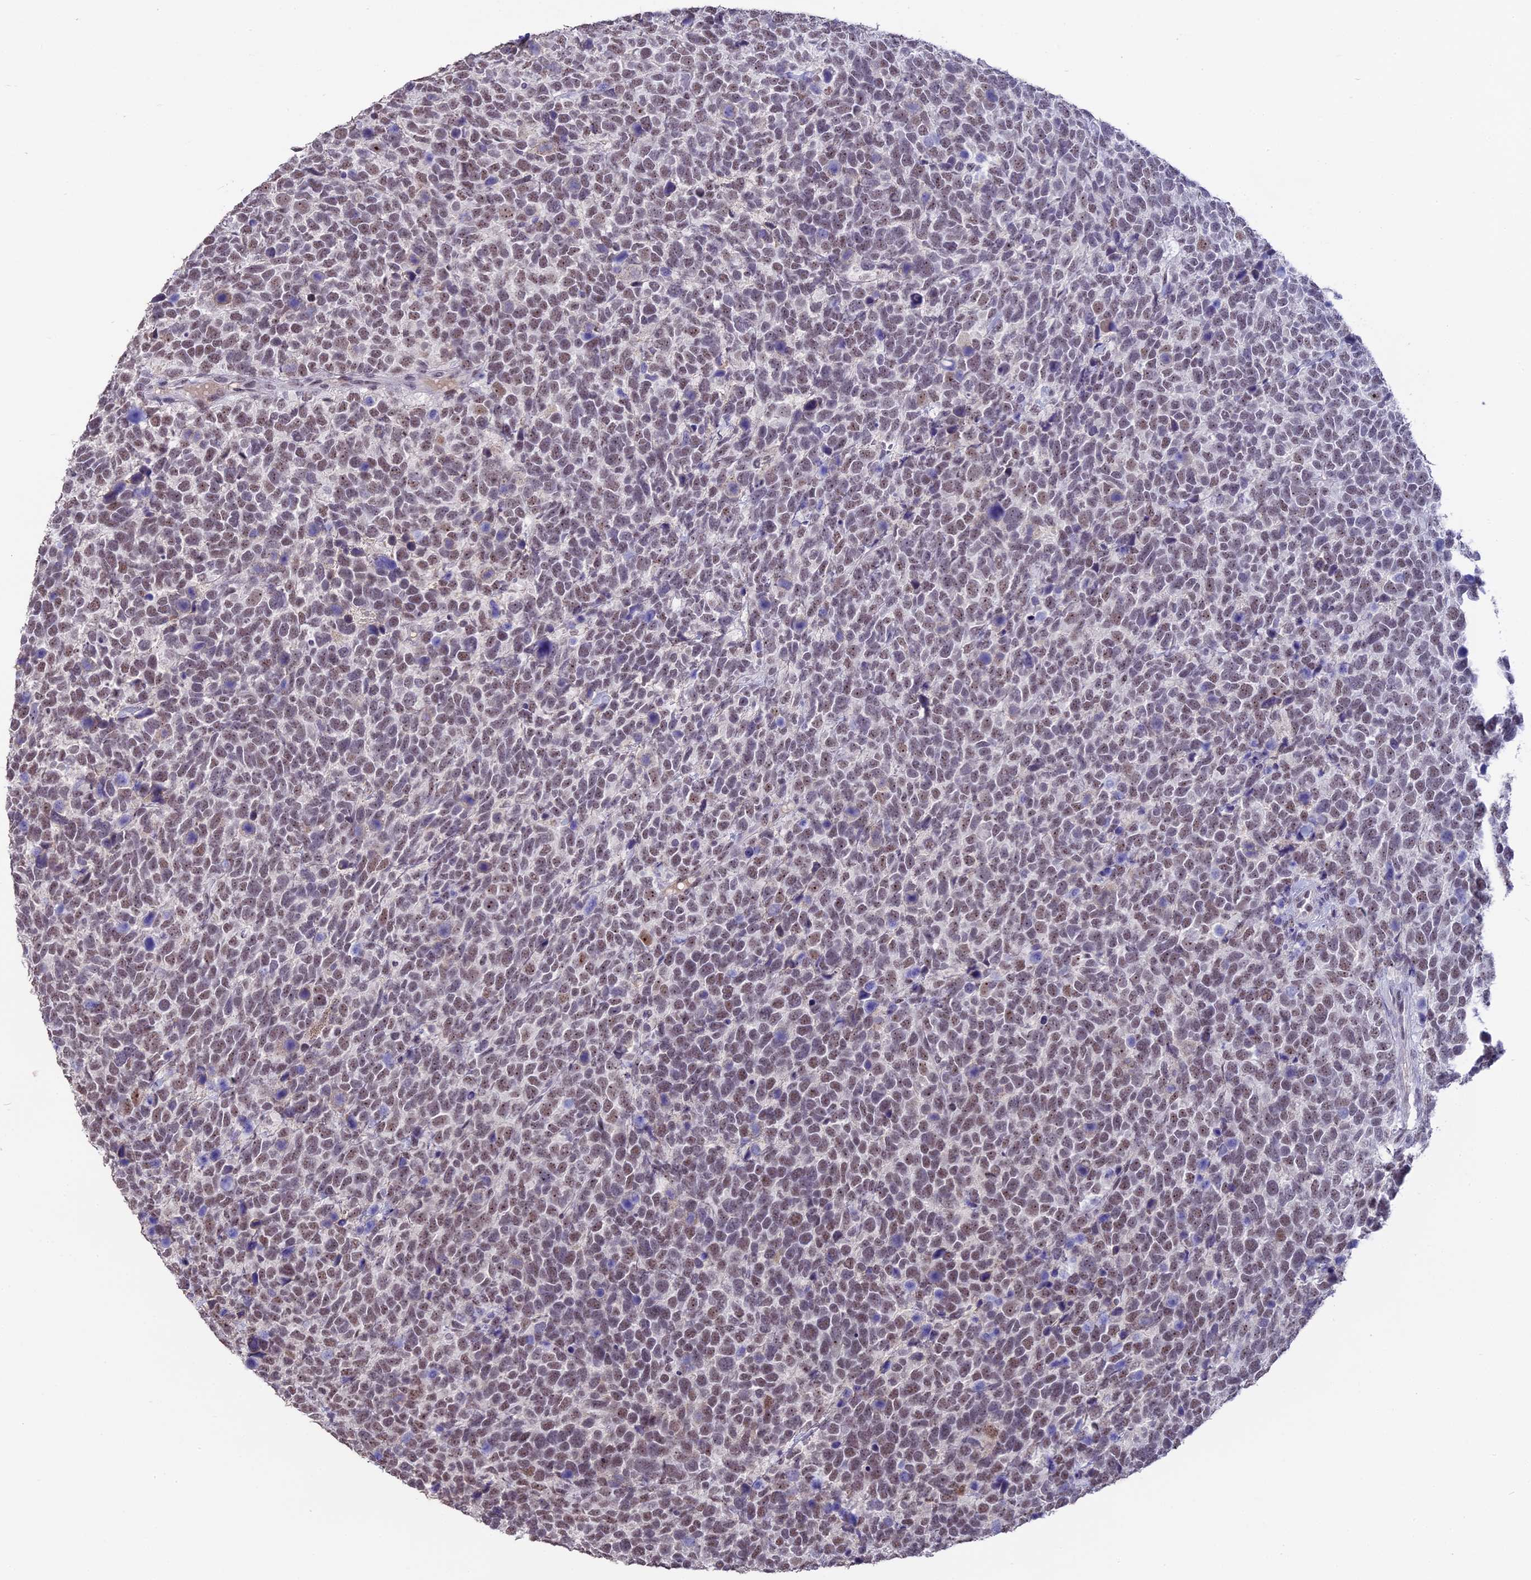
{"staining": {"intensity": "moderate", "quantity": ">75%", "location": "nuclear"}, "tissue": "urothelial cancer", "cell_type": "Tumor cells", "image_type": "cancer", "snomed": [{"axis": "morphology", "description": "Urothelial carcinoma, High grade"}, {"axis": "topography", "description": "Urinary bladder"}], "caption": "High-power microscopy captured an immunohistochemistry (IHC) photomicrograph of urothelial cancer, revealing moderate nuclear staining in about >75% of tumor cells.", "gene": "SETD2", "patient": {"sex": "female", "age": 82}}